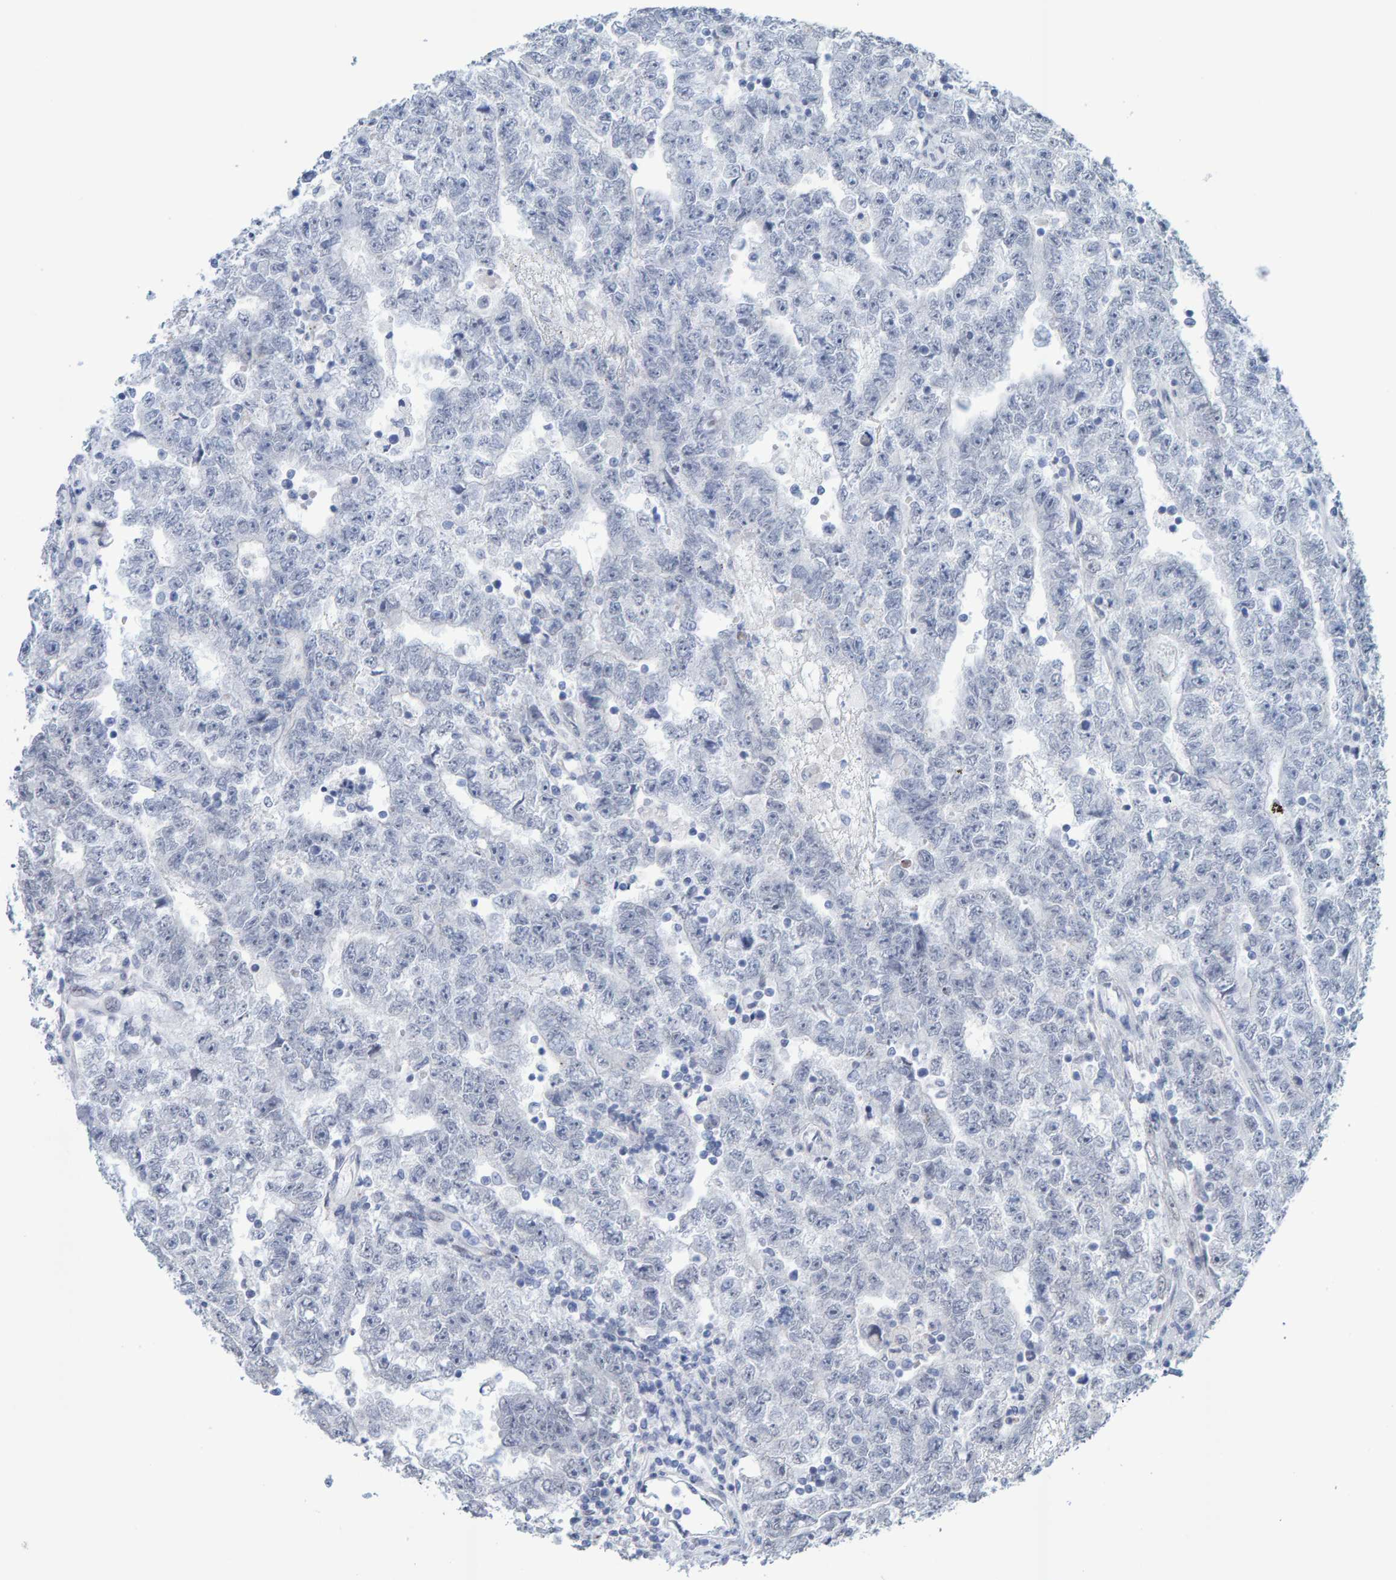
{"staining": {"intensity": "negative", "quantity": "none", "location": "none"}, "tissue": "testis cancer", "cell_type": "Tumor cells", "image_type": "cancer", "snomed": [{"axis": "morphology", "description": "Carcinoma, Embryonal, NOS"}, {"axis": "topography", "description": "Testis"}], "caption": "Testis cancer was stained to show a protein in brown. There is no significant positivity in tumor cells.", "gene": "USP43", "patient": {"sex": "male", "age": 25}}